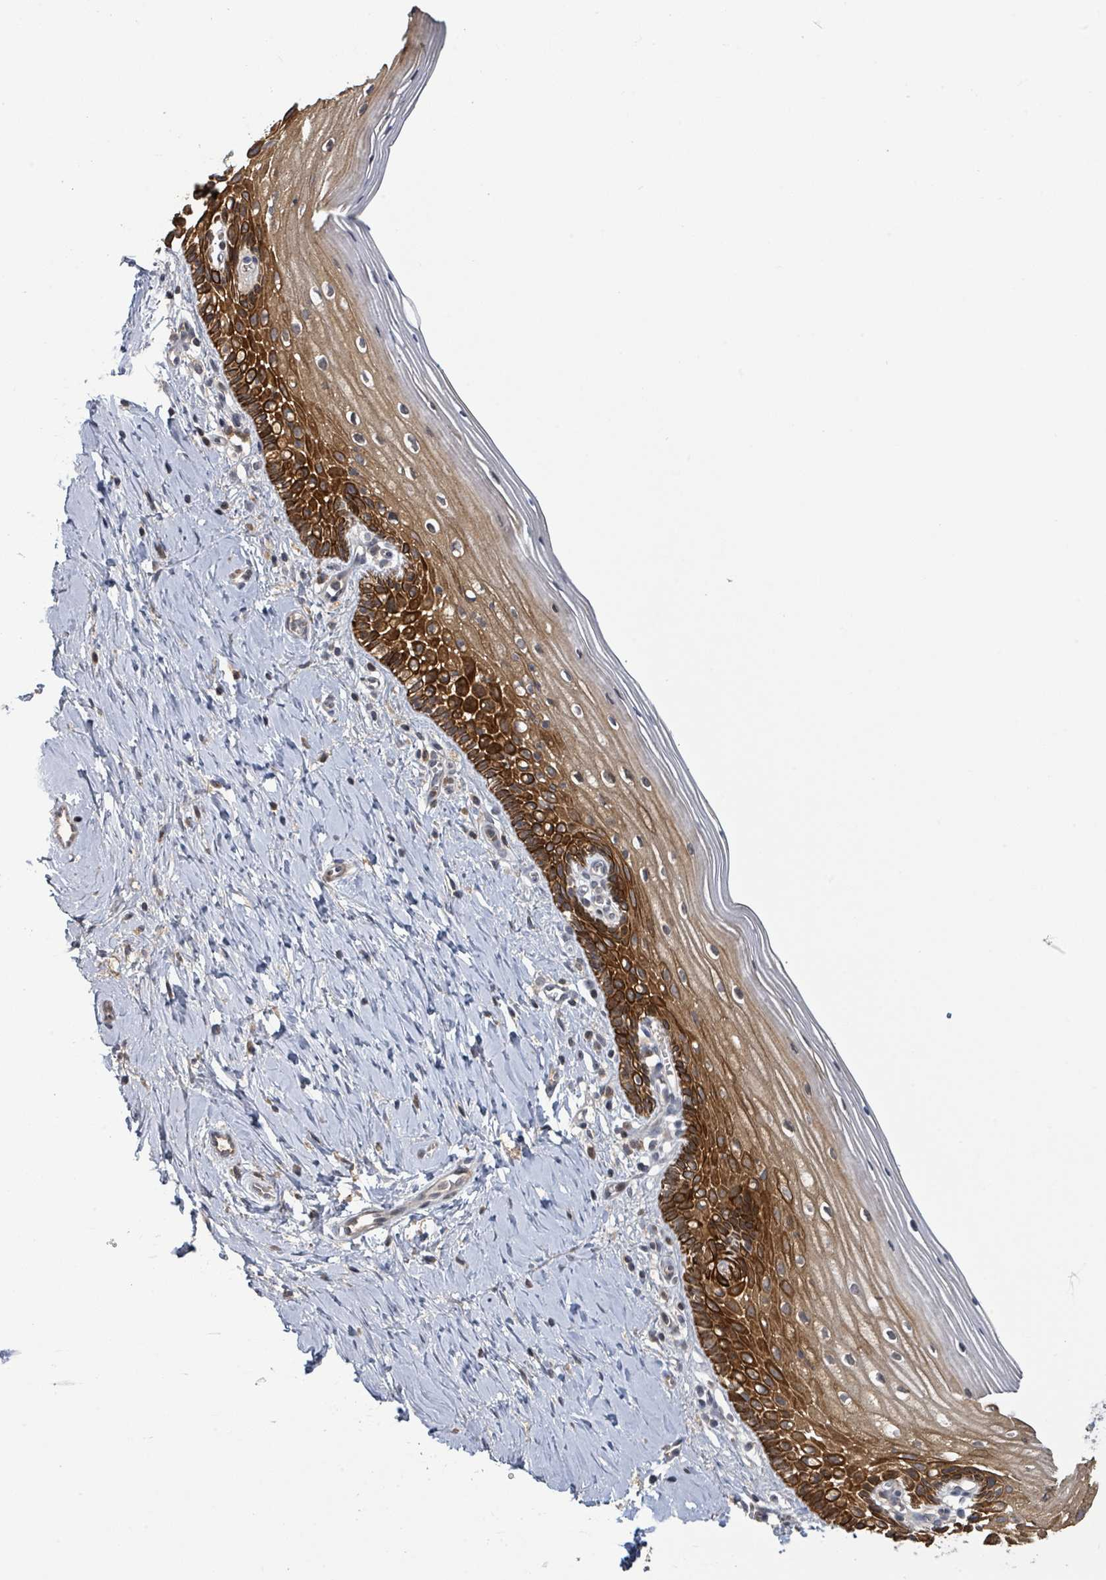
{"staining": {"intensity": "weak", "quantity": ">75%", "location": "cytoplasmic/membranous"}, "tissue": "cervix", "cell_type": "Glandular cells", "image_type": "normal", "snomed": [{"axis": "morphology", "description": "Normal tissue, NOS"}, {"axis": "topography", "description": "Cervix"}], "caption": "IHC staining of normal cervix, which displays low levels of weak cytoplasmic/membranous staining in approximately >75% of glandular cells indicating weak cytoplasmic/membranous protein positivity. The staining was performed using DAB (3,3'-diaminobenzidine) (brown) for protein detection and nuclei were counterstained in hematoxylin (blue).", "gene": "ITGA11", "patient": {"sex": "female", "age": 44}}